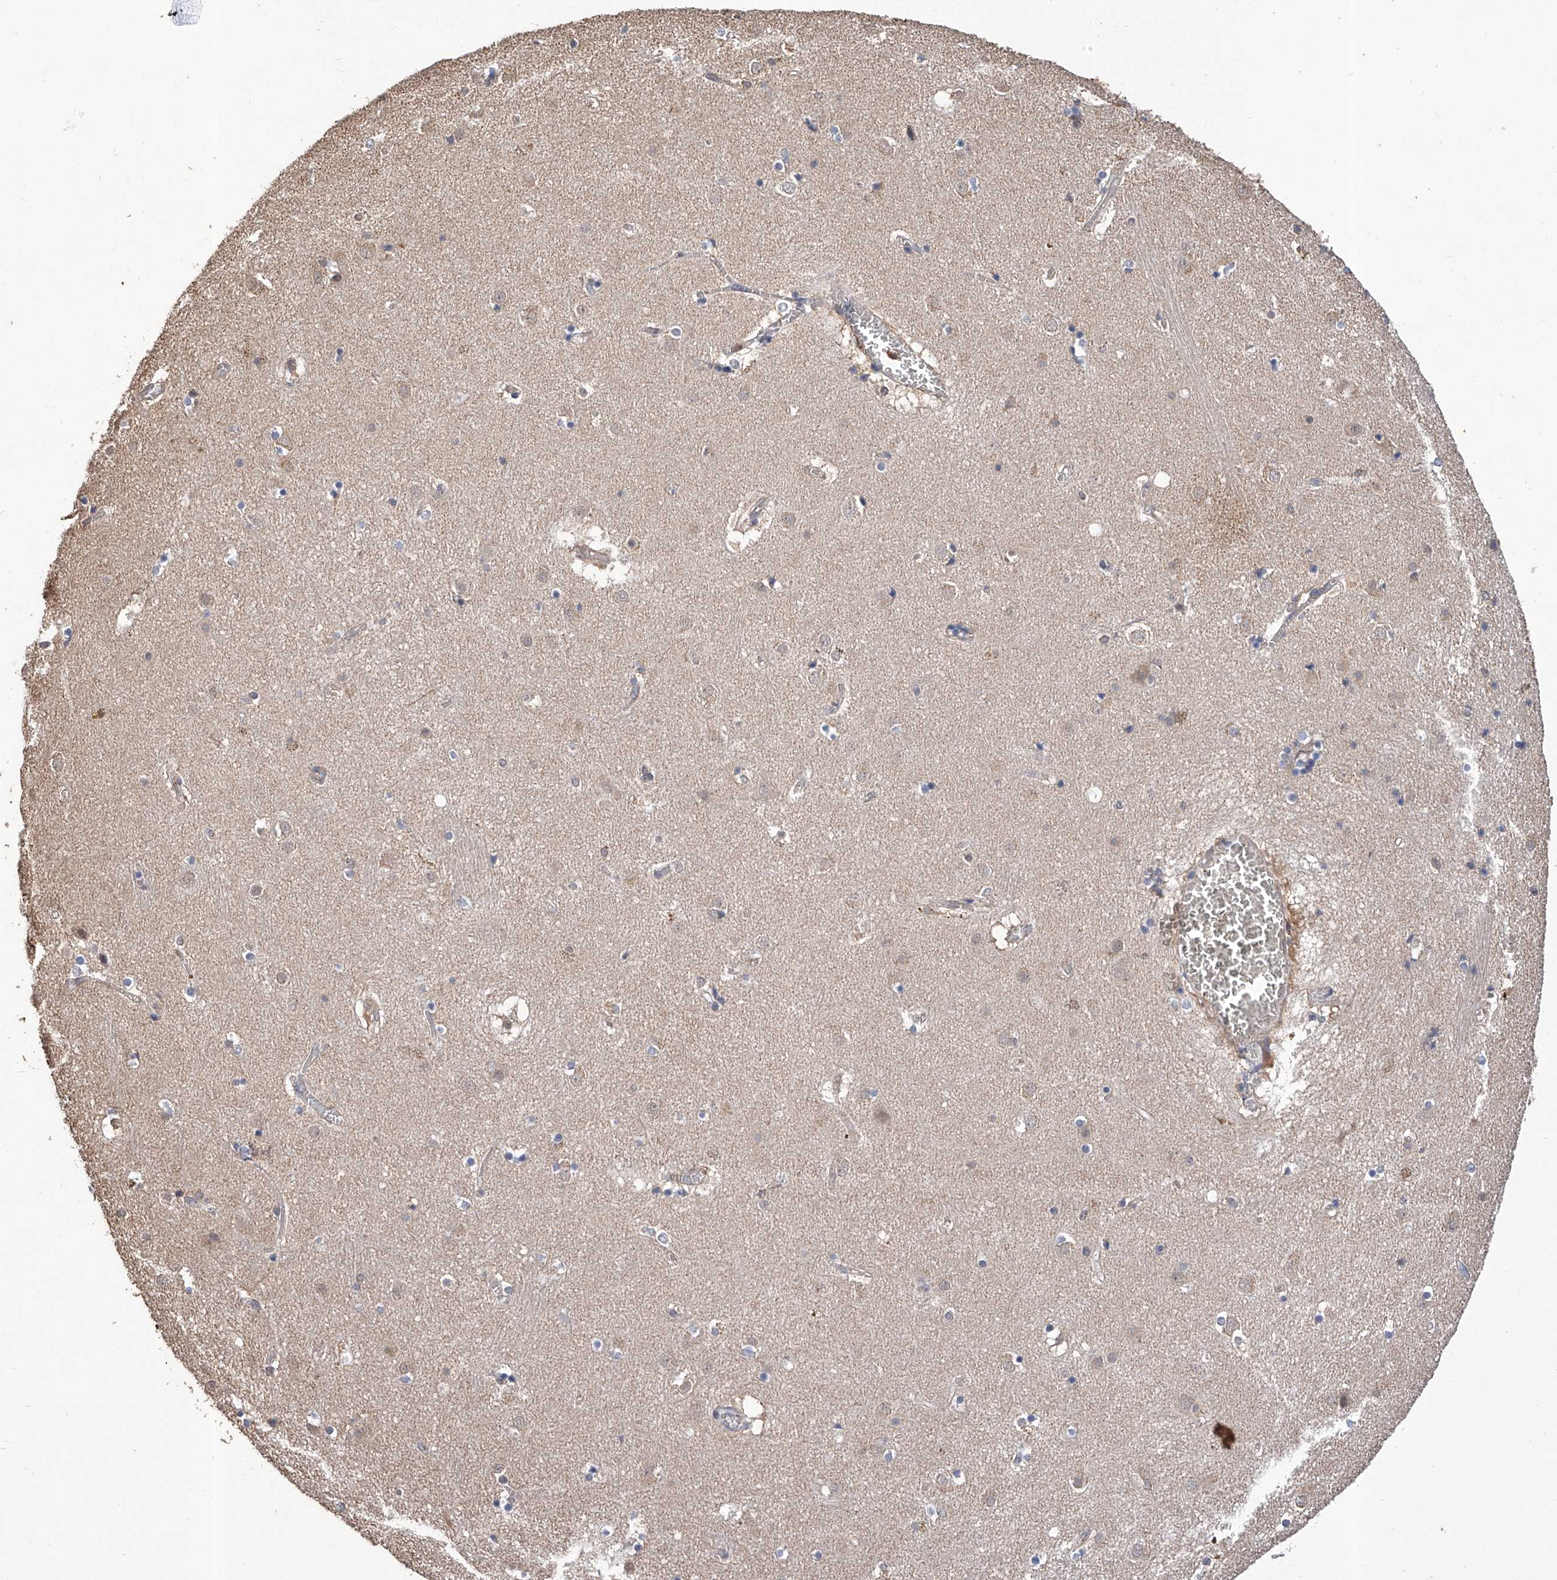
{"staining": {"intensity": "weak", "quantity": "<25%", "location": "cytoplasmic/membranous"}, "tissue": "caudate", "cell_type": "Glial cells", "image_type": "normal", "snomed": [{"axis": "morphology", "description": "Normal tissue, NOS"}, {"axis": "topography", "description": "Lateral ventricle wall"}], "caption": "This is a histopathology image of IHC staining of normal caudate, which shows no positivity in glial cells. The staining was performed using DAB (3,3'-diaminobenzidine) to visualize the protein expression in brown, while the nuclei were stained in blue with hematoxylin (Magnification: 20x).", "gene": "GPT", "patient": {"sex": "male", "age": 70}}